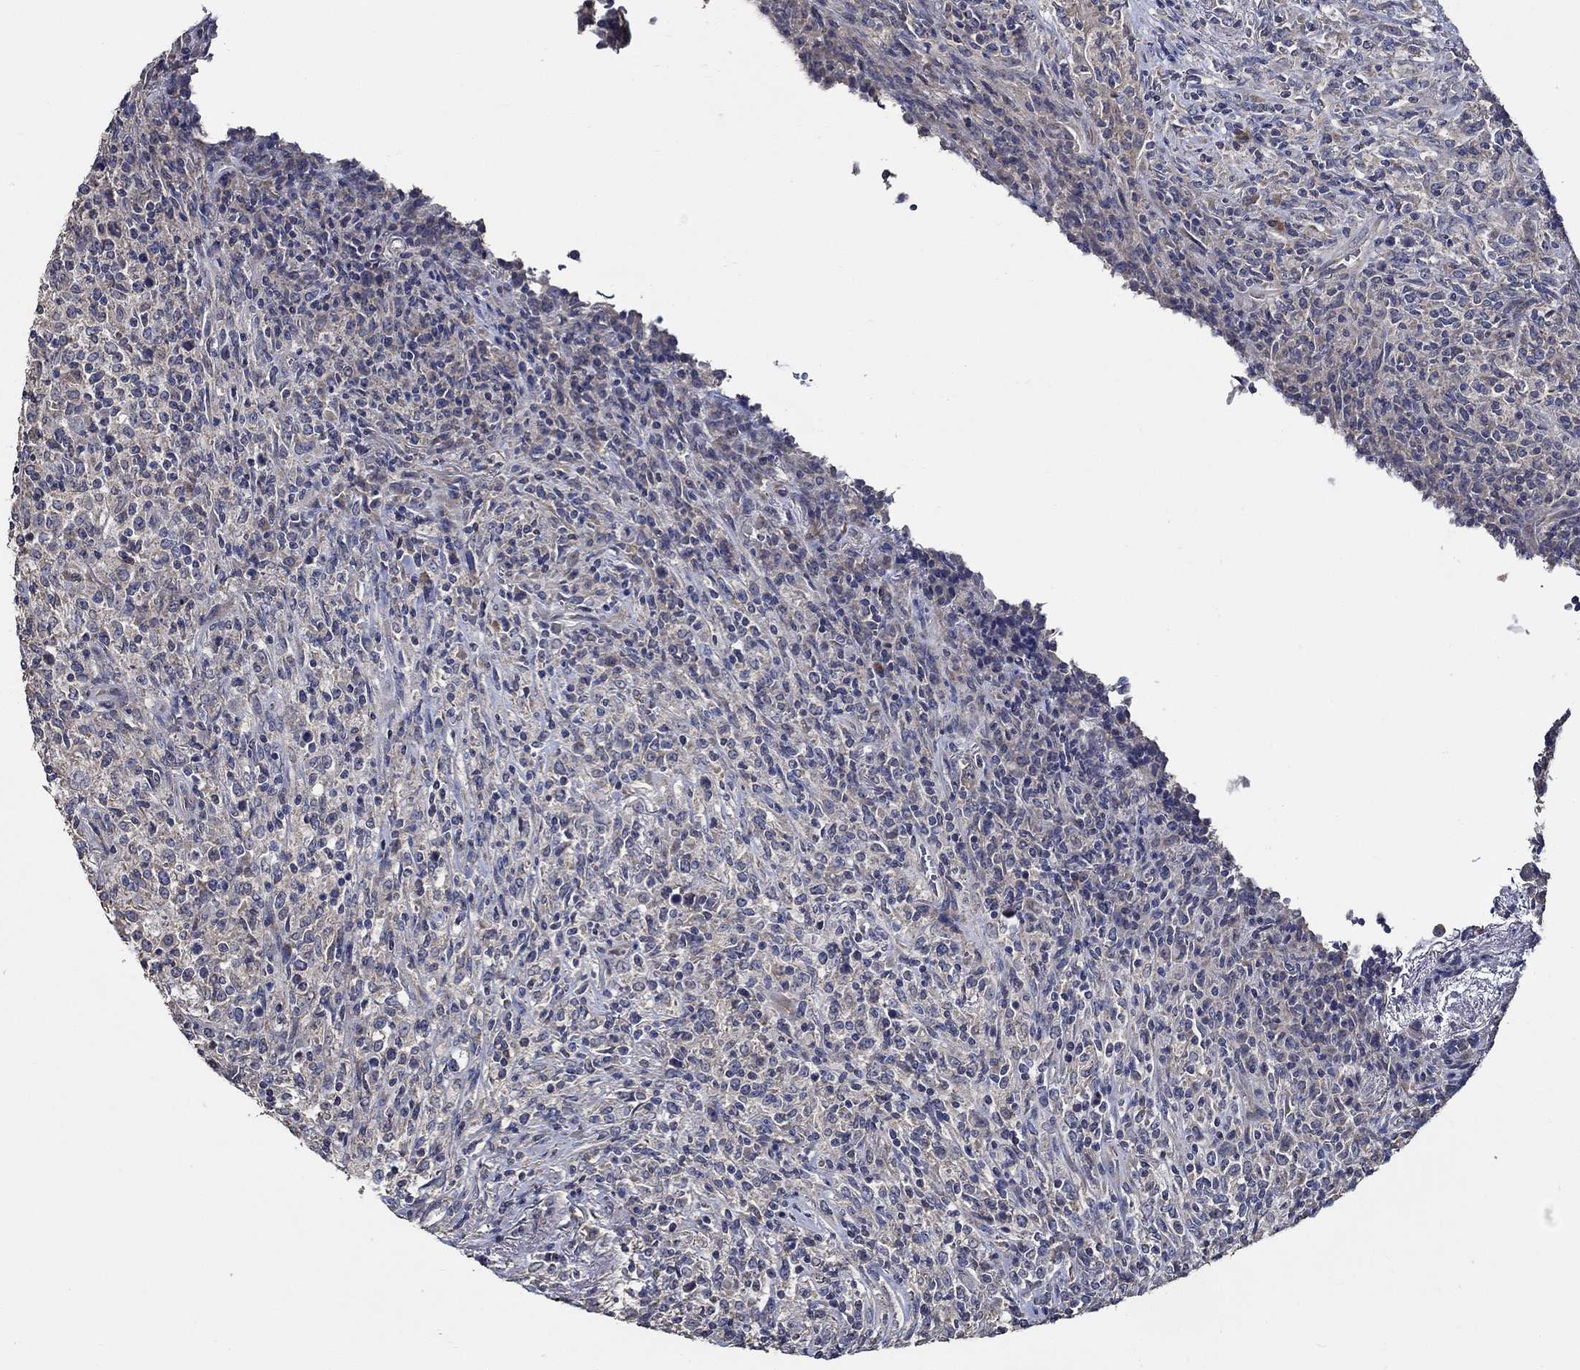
{"staining": {"intensity": "negative", "quantity": "none", "location": "none"}, "tissue": "lymphoma", "cell_type": "Tumor cells", "image_type": "cancer", "snomed": [{"axis": "morphology", "description": "Malignant lymphoma, non-Hodgkin's type, High grade"}, {"axis": "topography", "description": "Lung"}], "caption": "A high-resolution histopathology image shows immunohistochemistry (IHC) staining of lymphoma, which displays no significant positivity in tumor cells.", "gene": "WDR53", "patient": {"sex": "male", "age": 79}}